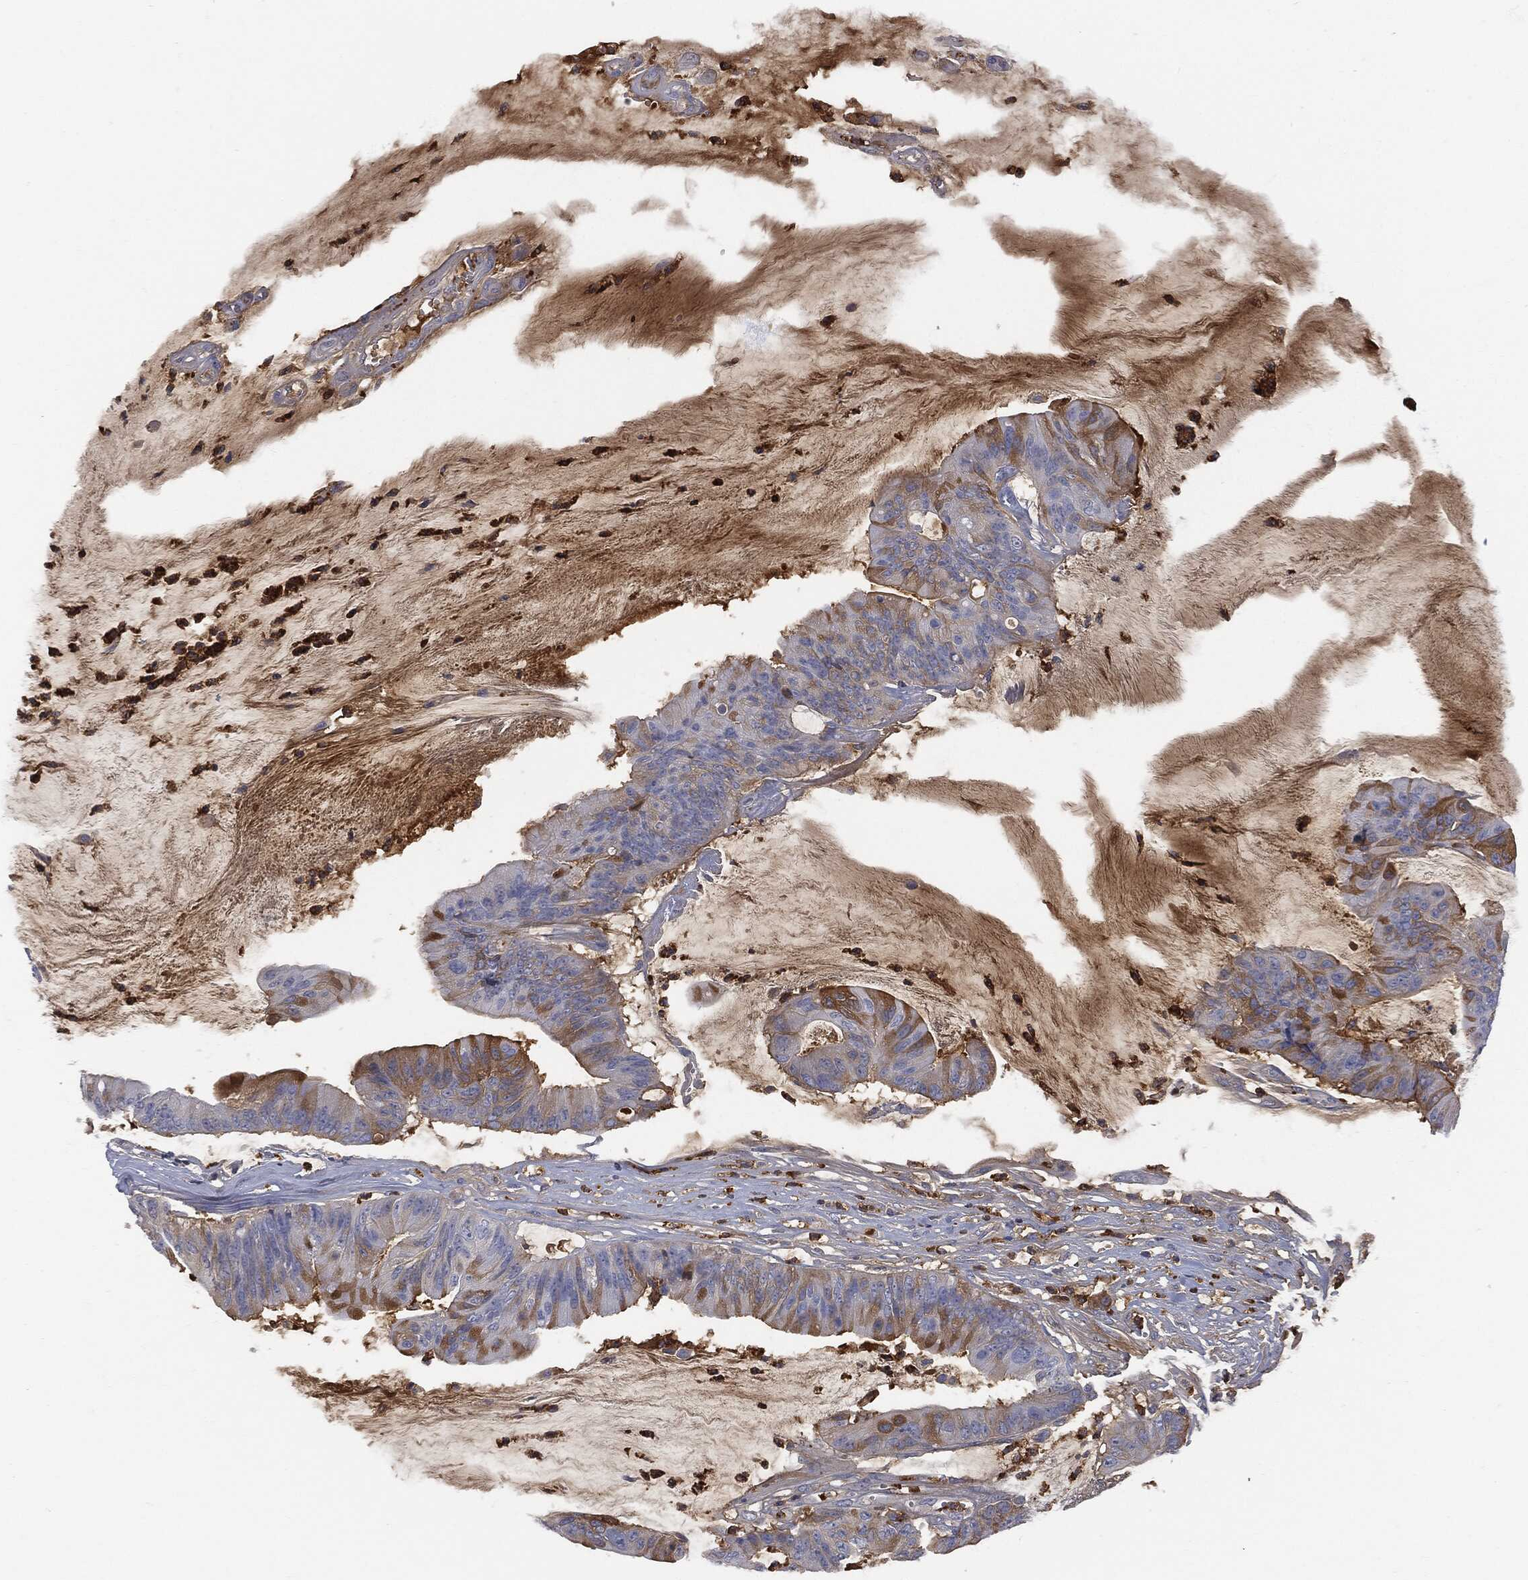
{"staining": {"intensity": "moderate", "quantity": "25%-75%", "location": "cytoplasmic/membranous"}, "tissue": "colorectal cancer", "cell_type": "Tumor cells", "image_type": "cancer", "snomed": [{"axis": "morphology", "description": "Adenocarcinoma, NOS"}, {"axis": "topography", "description": "Colon"}], "caption": "A micrograph of colorectal adenocarcinoma stained for a protein exhibits moderate cytoplasmic/membranous brown staining in tumor cells.", "gene": "BTK", "patient": {"sex": "female", "age": 69}}